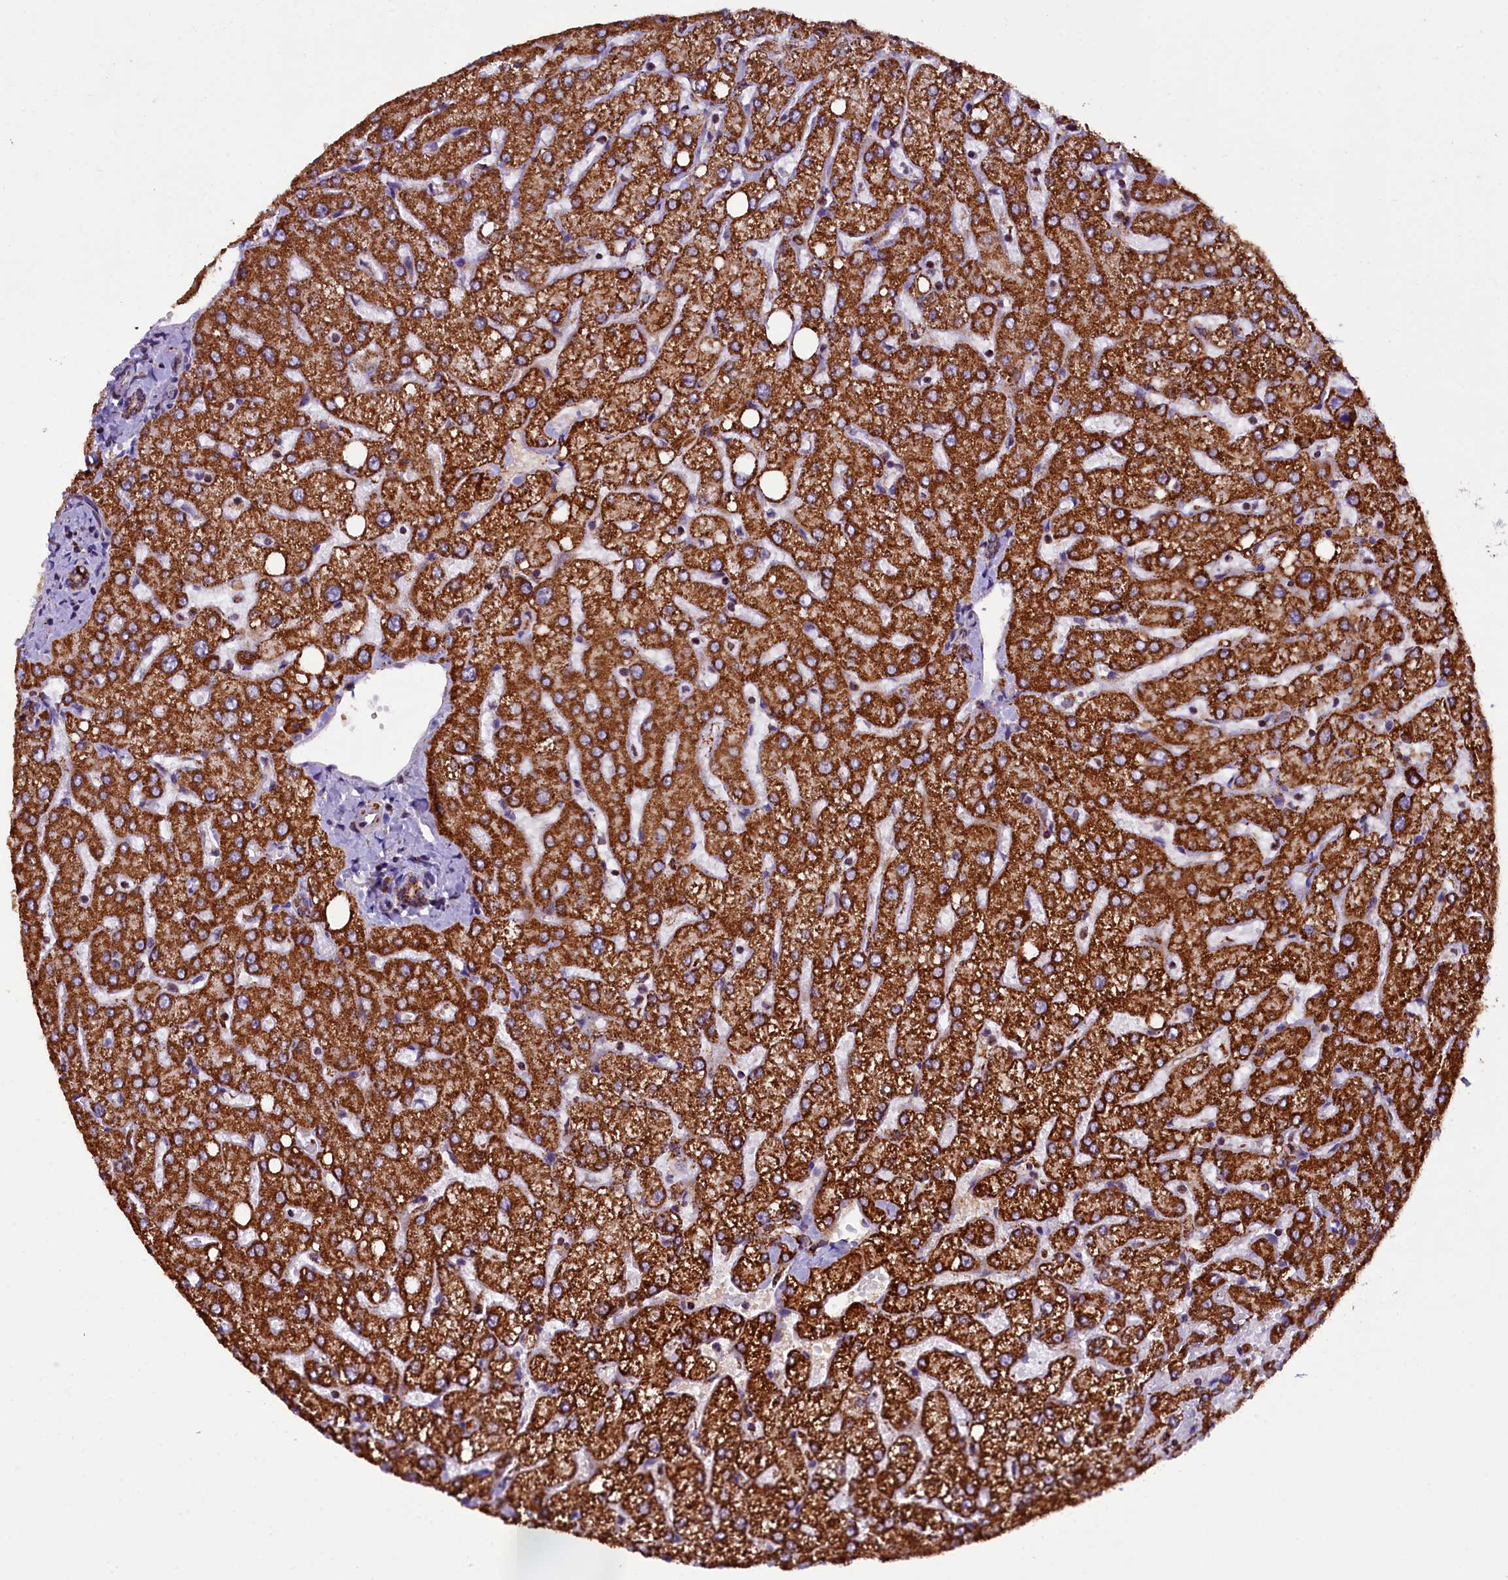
{"staining": {"intensity": "moderate", "quantity": ">75%", "location": "cytoplasmic/membranous"}, "tissue": "liver", "cell_type": "Cholangiocytes", "image_type": "normal", "snomed": [{"axis": "morphology", "description": "Normal tissue, NOS"}, {"axis": "topography", "description": "Liver"}], "caption": "Moderate cytoplasmic/membranous staining is present in about >75% of cholangiocytes in unremarkable liver. The staining is performed using DAB (3,3'-diaminobenzidine) brown chromogen to label protein expression. The nuclei are counter-stained blue using hematoxylin.", "gene": "KLC2", "patient": {"sex": "female", "age": 54}}